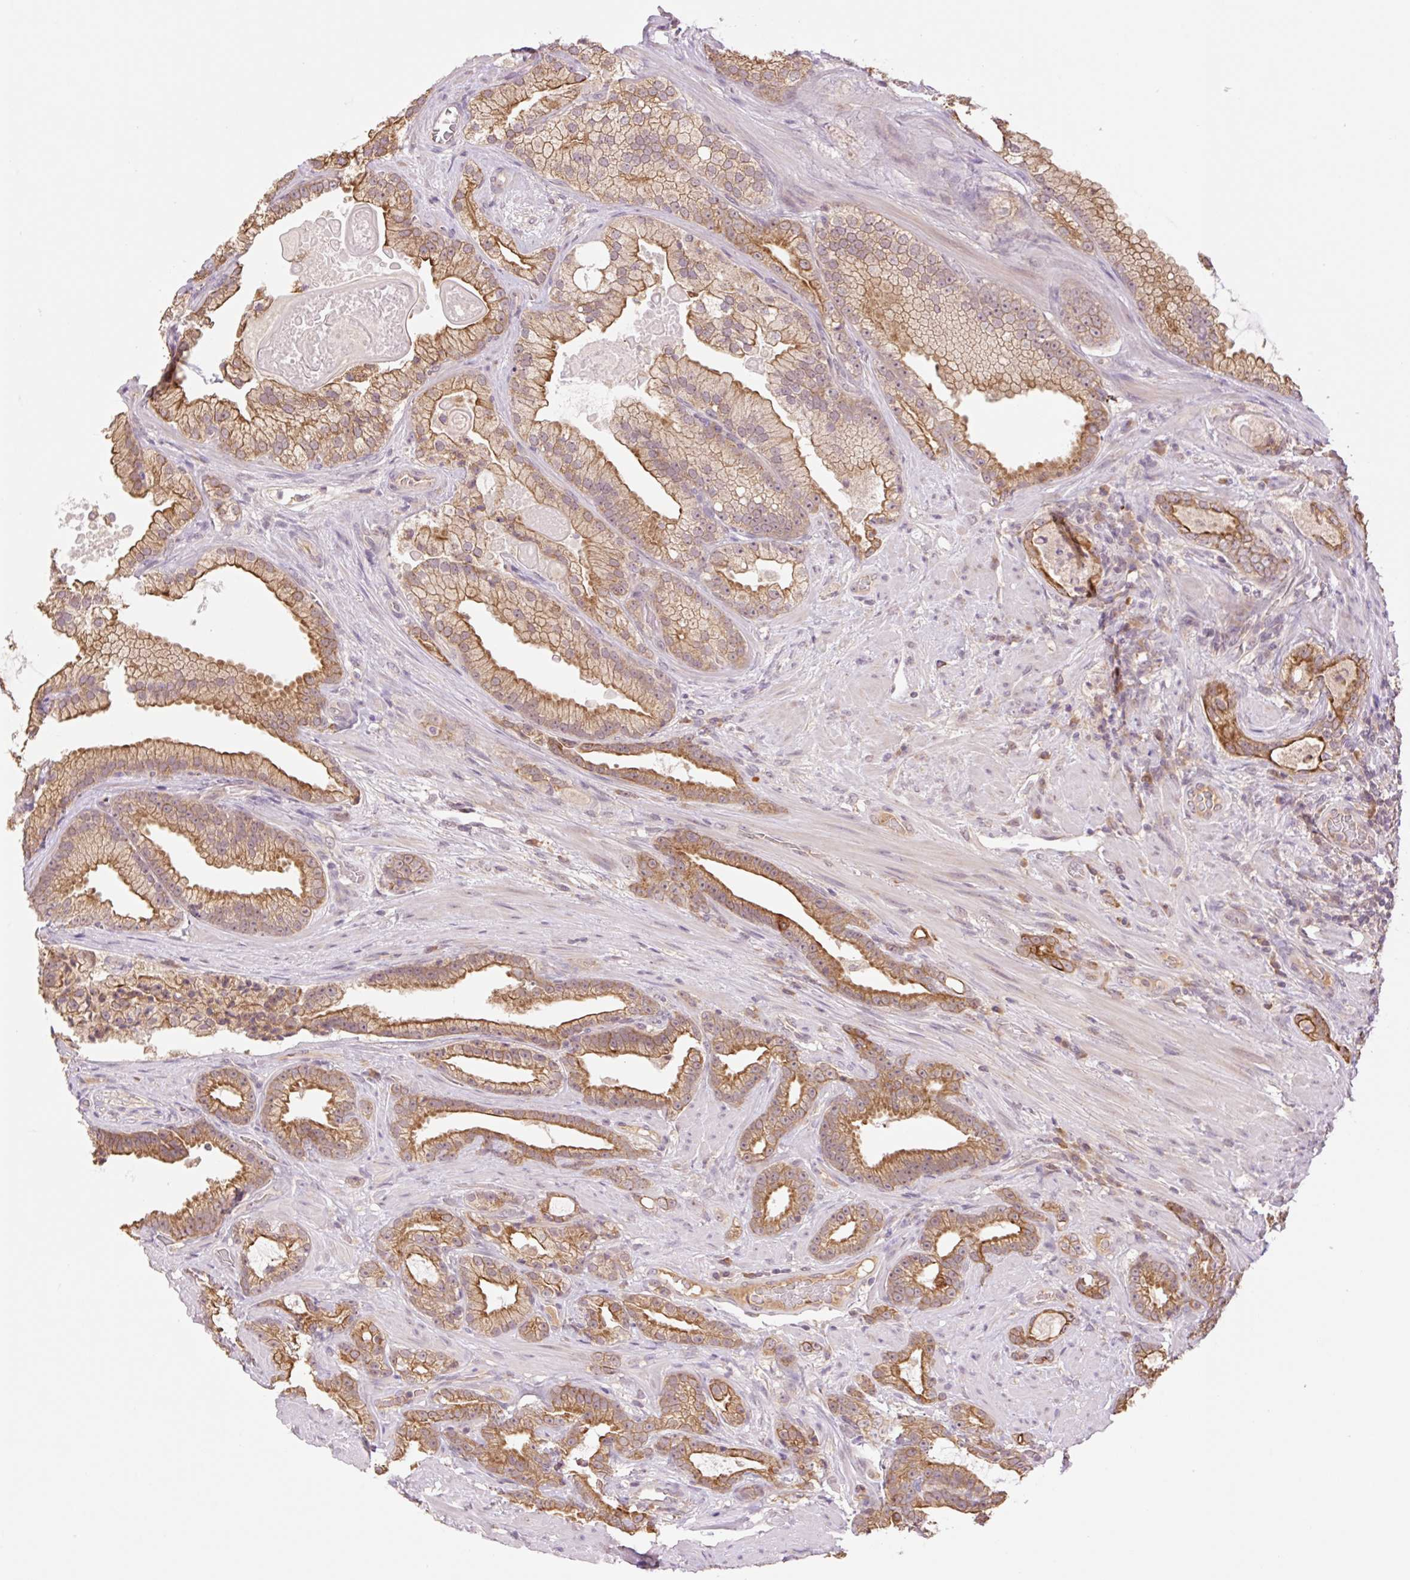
{"staining": {"intensity": "moderate", "quantity": ">75%", "location": "cytoplasmic/membranous"}, "tissue": "prostate cancer", "cell_type": "Tumor cells", "image_type": "cancer", "snomed": [{"axis": "morphology", "description": "Adenocarcinoma, High grade"}, {"axis": "topography", "description": "Prostate"}], "caption": "An immunohistochemistry image of tumor tissue is shown. Protein staining in brown labels moderate cytoplasmic/membranous positivity in high-grade adenocarcinoma (prostate) within tumor cells.", "gene": "YJU2B", "patient": {"sex": "male", "age": 68}}